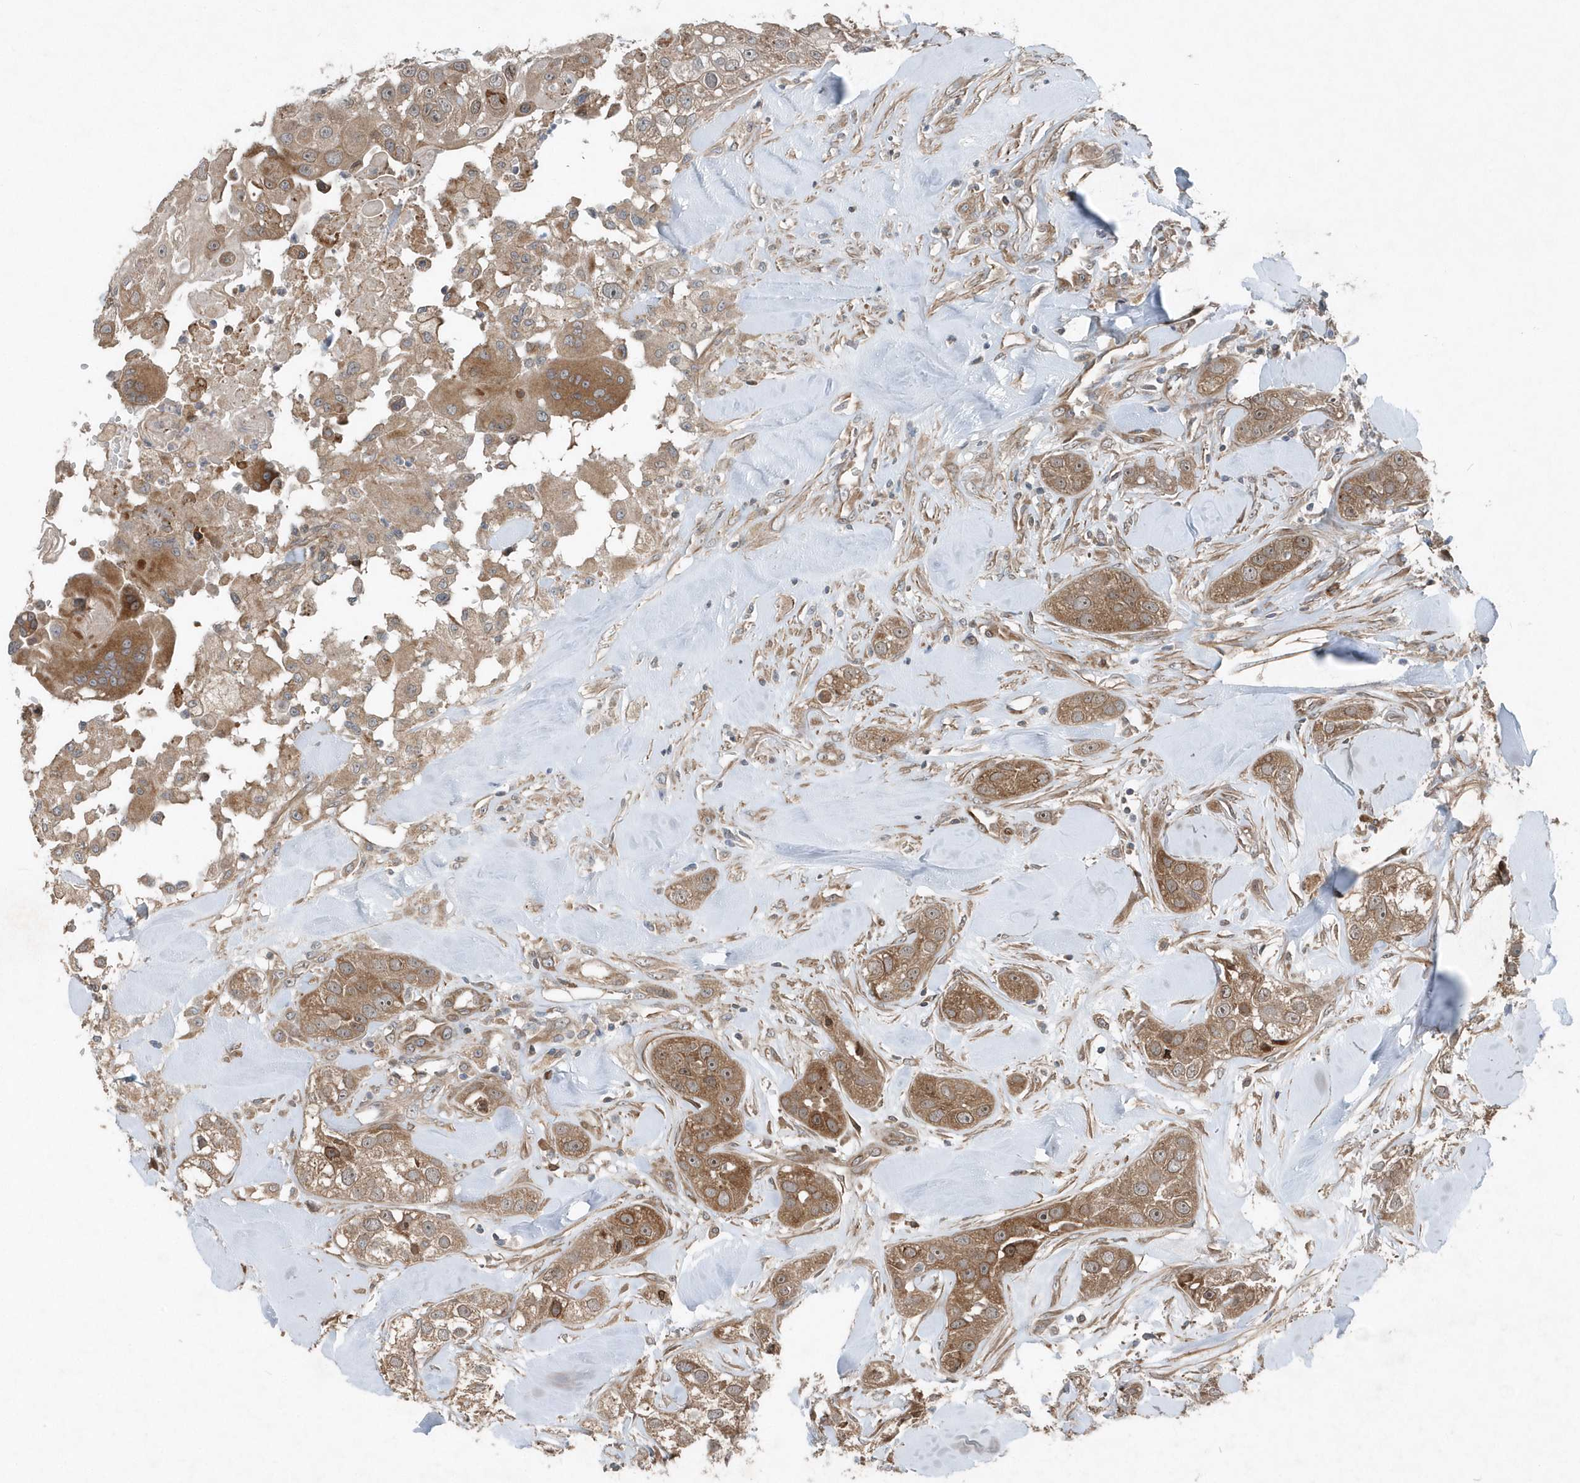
{"staining": {"intensity": "moderate", "quantity": ">75%", "location": "cytoplasmic/membranous"}, "tissue": "head and neck cancer", "cell_type": "Tumor cells", "image_type": "cancer", "snomed": [{"axis": "morphology", "description": "Normal tissue, NOS"}, {"axis": "morphology", "description": "Squamous cell carcinoma, NOS"}, {"axis": "topography", "description": "Skeletal muscle"}, {"axis": "topography", "description": "Head-Neck"}], "caption": "There is medium levels of moderate cytoplasmic/membranous positivity in tumor cells of head and neck cancer, as demonstrated by immunohistochemical staining (brown color).", "gene": "MCC", "patient": {"sex": "male", "age": 51}}